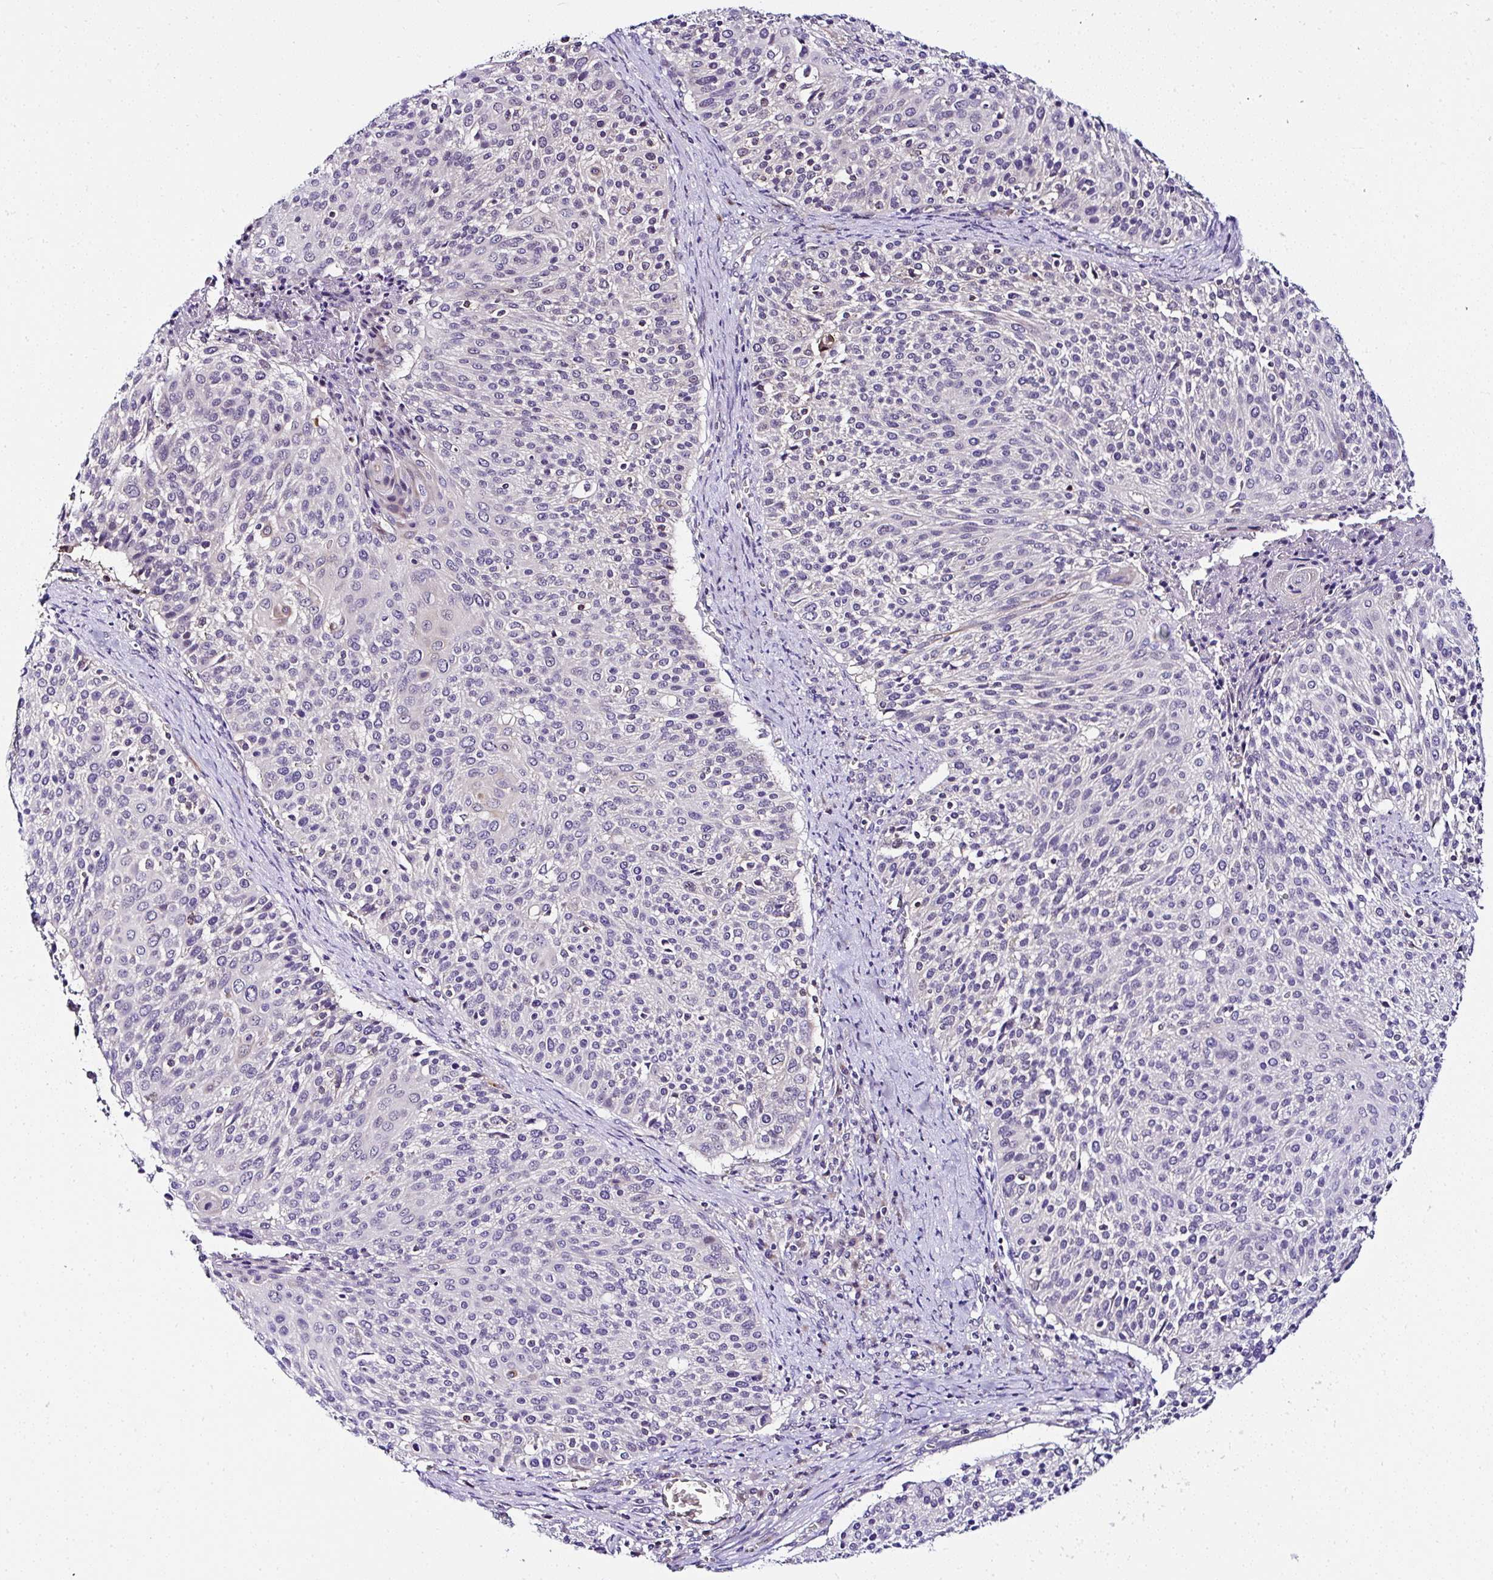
{"staining": {"intensity": "negative", "quantity": "none", "location": "none"}, "tissue": "cervical cancer", "cell_type": "Tumor cells", "image_type": "cancer", "snomed": [{"axis": "morphology", "description": "Squamous cell carcinoma, NOS"}, {"axis": "topography", "description": "Cervix"}], "caption": "Protein analysis of cervical squamous cell carcinoma demonstrates no significant staining in tumor cells.", "gene": "DEPDC5", "patient": {"sex": "female", "age": 31}}